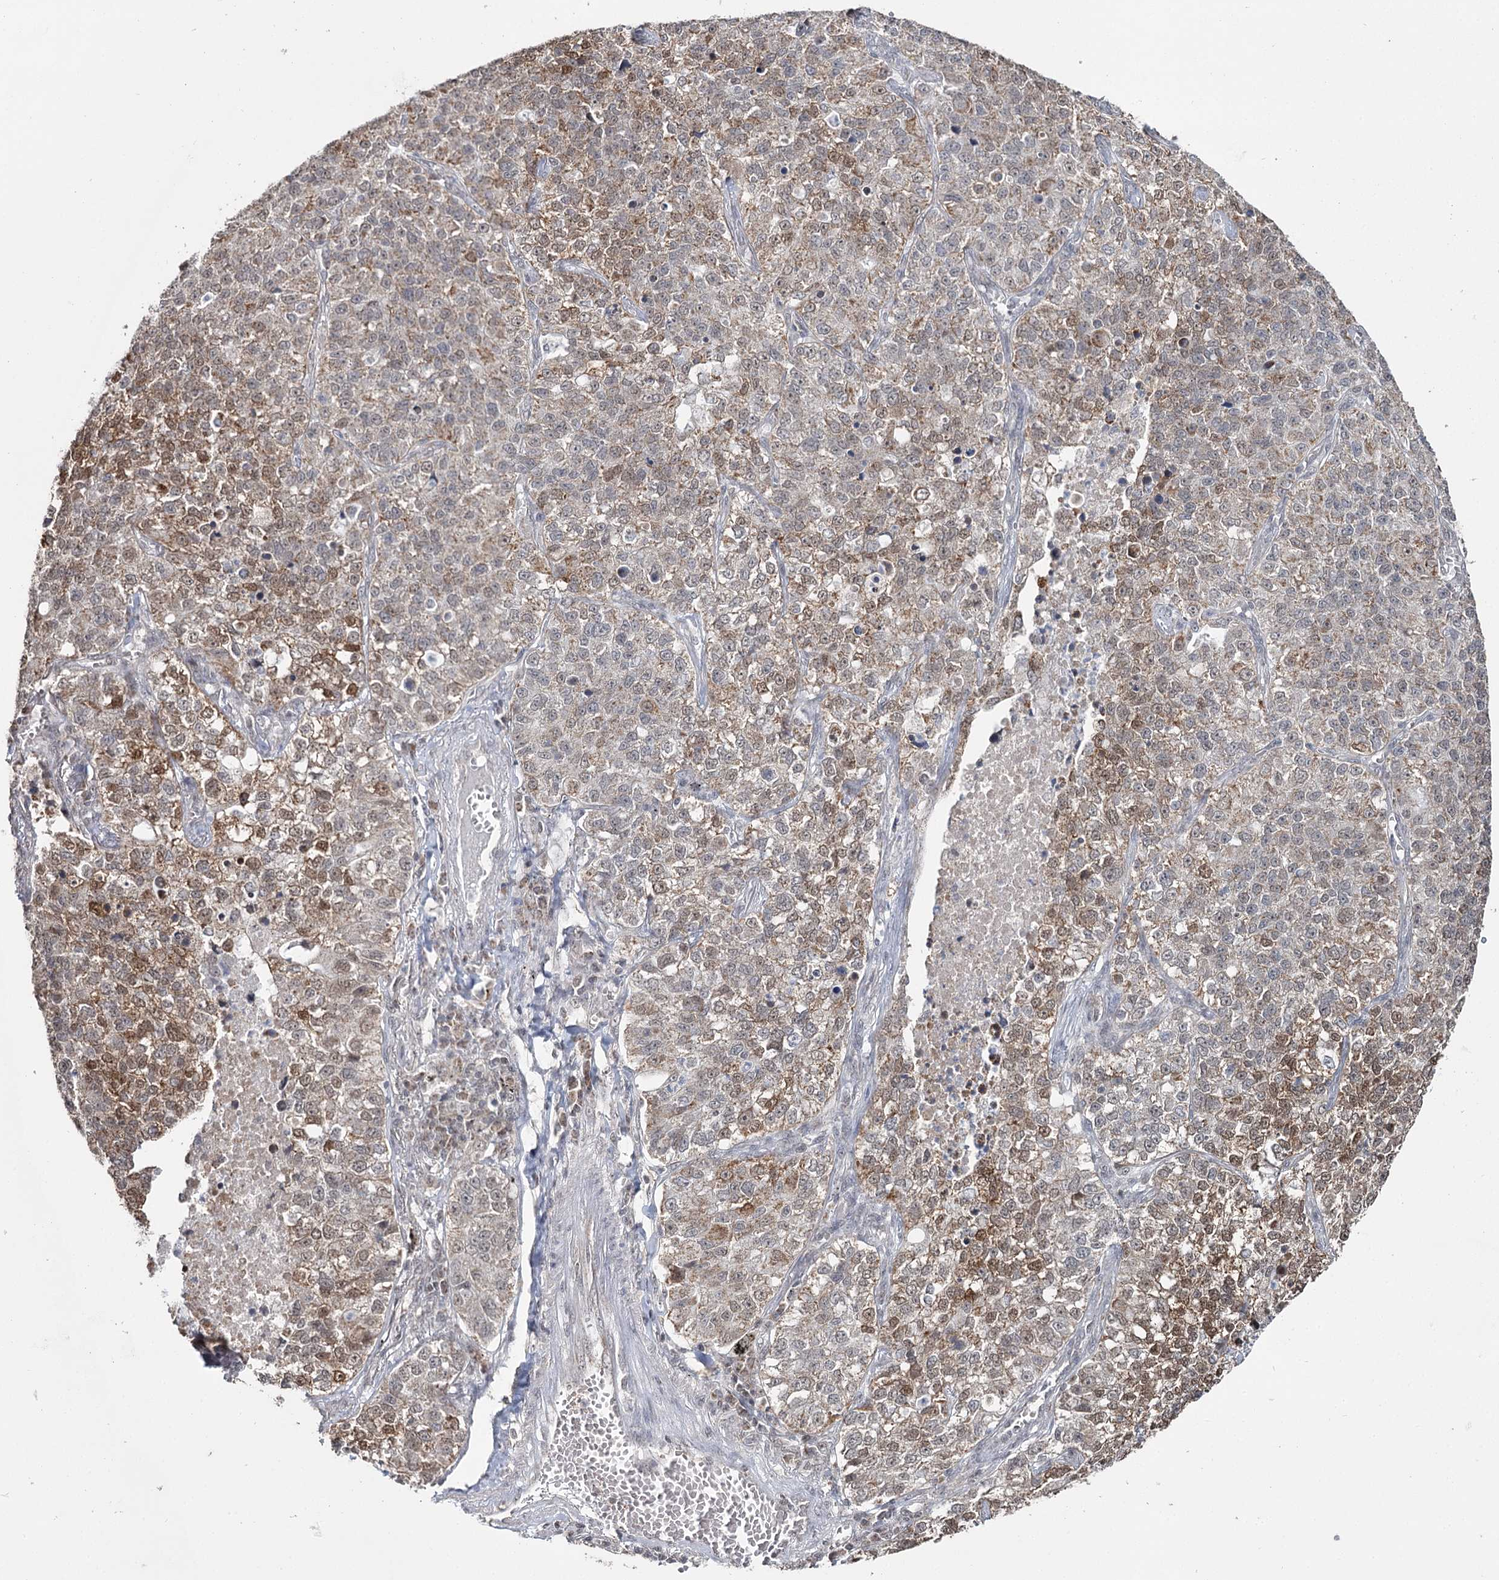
{"staining": {"intensity": "moderate", "quantity": "25%-75%", "location": "cytoplasmic/membranous"}, "tissue": "lung cancer", "cell_type": "Tumor cells", "image_type": "cancer", "snomed": [{"axis": "morphology", "description": "Adenocarcinoma, NOS"}, {"axis": "topography", "description": "Lung"}], "caption": "Protein expression analysis of lung adenocarcinoma shows moderate cytoplasmic/membranous staining in about 25%-75% of tumor cells. (Brightfield microscopy of DAB IHC at high magnification).", "gene": "PDHX", "patient": {"sex": "male", "age": 49}}